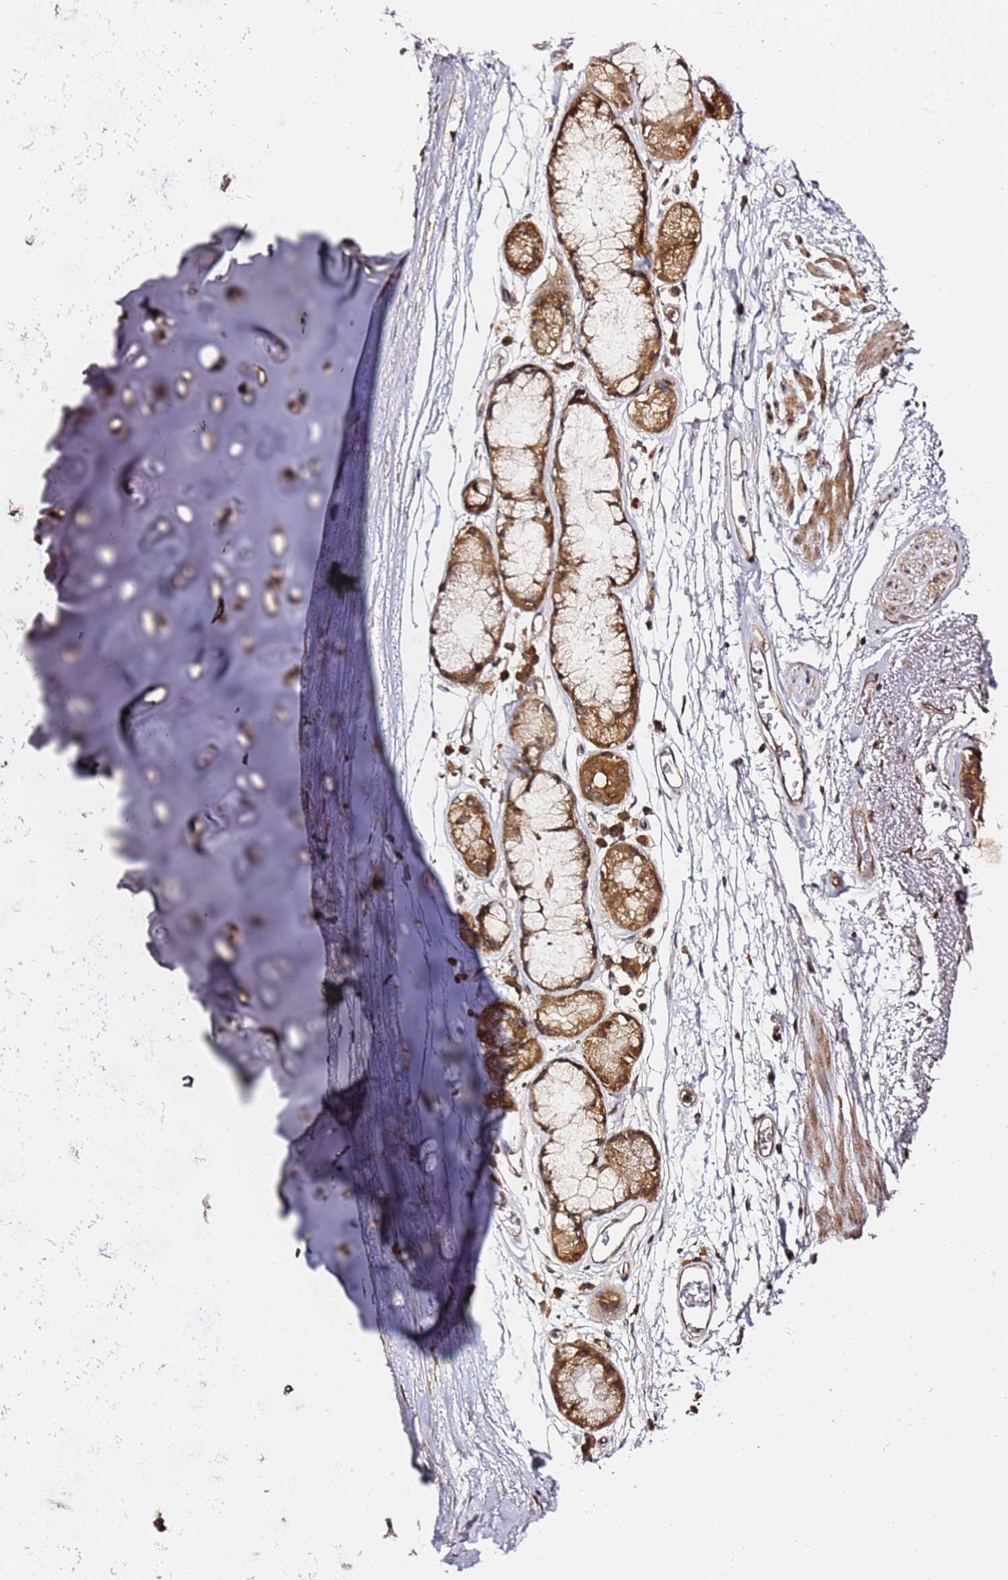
{"staining": {"intensity": "moderate", "quantity": ">75%", "location": "cytoplasmic/membranous"}, "tissue": "adipose tissue", "cell_type": "Adipocytes", "image_type": "normal", "snomed": [{"axis": "morphology", "description": "Normal tissue, NOS"}, {"axis": "topography", "description": "Cartilage tissue"}], "caption": "Adipose tissue was stained to show a protein in brown. There is medium levels of moderate cytoplasmic/membranous expression in approximately >75% of adipocytes. The staining was performed using DAB to visualize the protein expression in brown, while the nuclei were stained in blue with hematoxylin (Magnification: 20x).", "gene": "PRKAB2", "patient": {"sex": "male", "age": 73}}